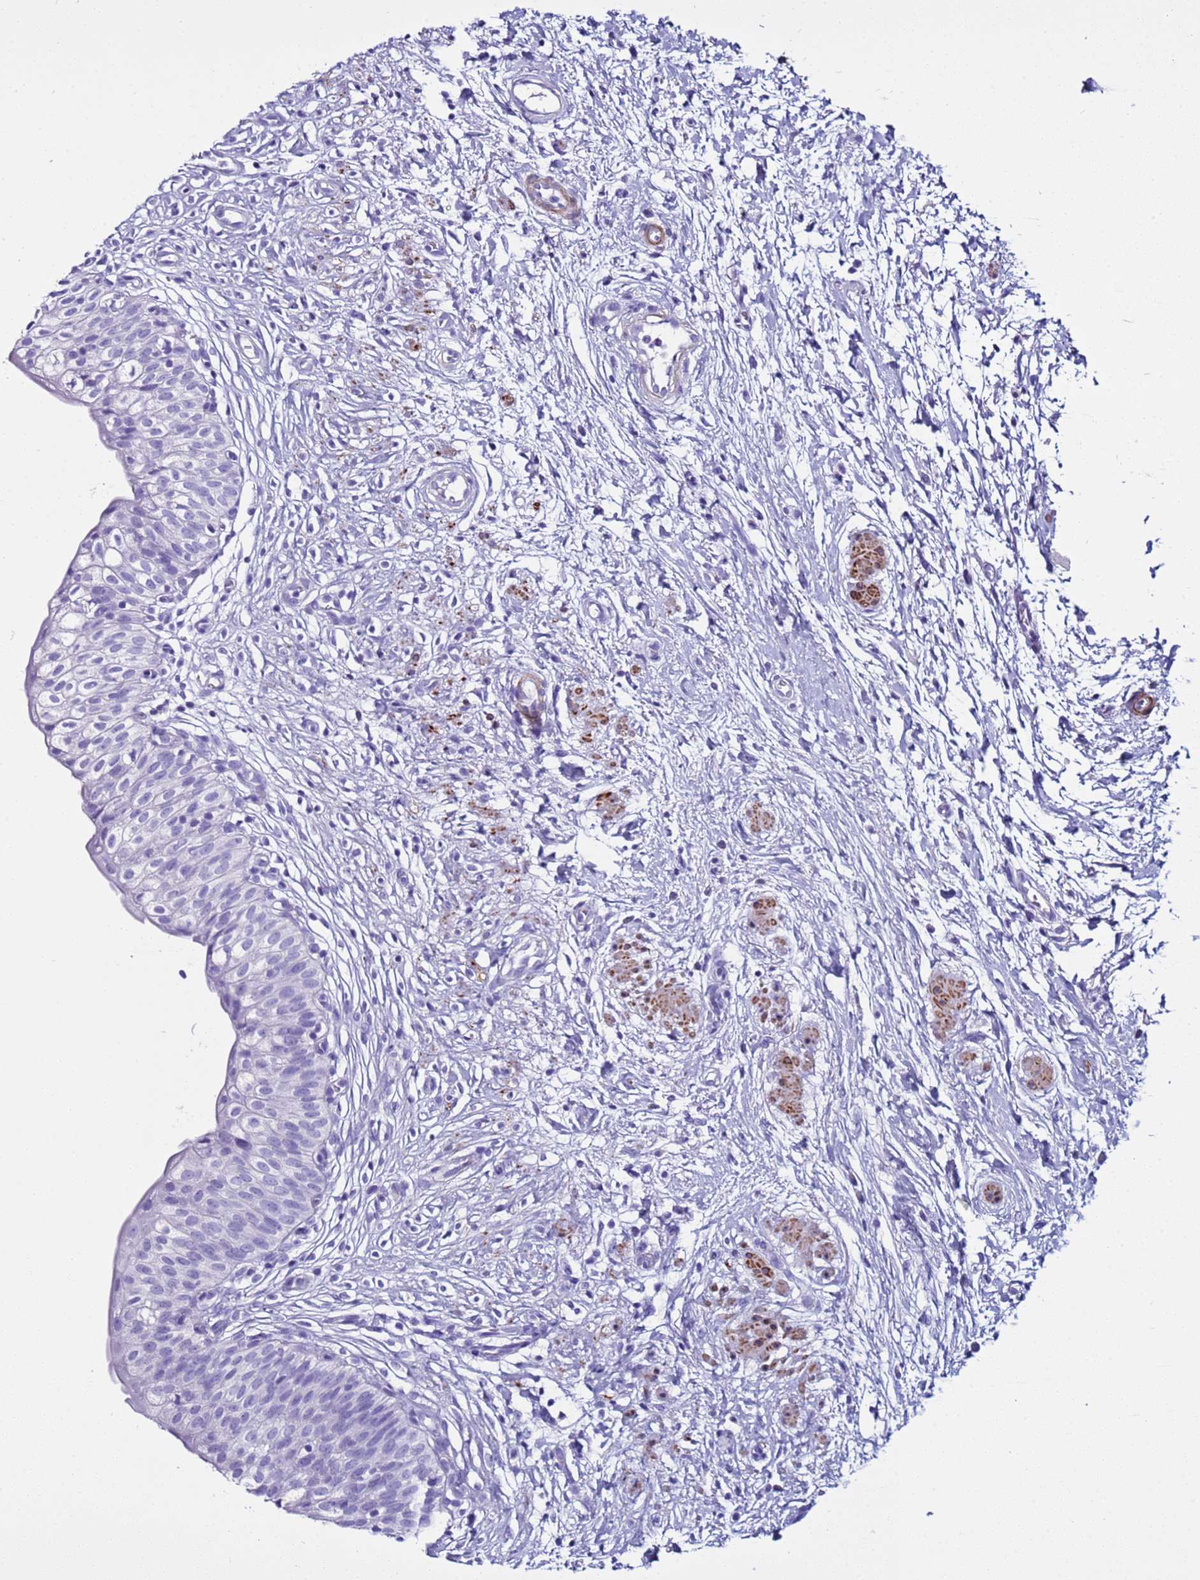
{"staining": {"intensity": "negative", "quantity": "none", "location": "none"}, "tissue": "urinary bladder", "cell_type": "Urothelial cells", "image_type": "normal", "snomed": [{"axis": "morphology", "description": "Normal tissue, NOS"}, {"axis": "topography", "description": "Urinary bladder"}], "caption": "Unremarkable urinary bladder was stained to show a protein in brown. There is no significant positivity in urothelial cells.", "gene": "LCMT1", "patient": {"sex": "male", "age": 55}}